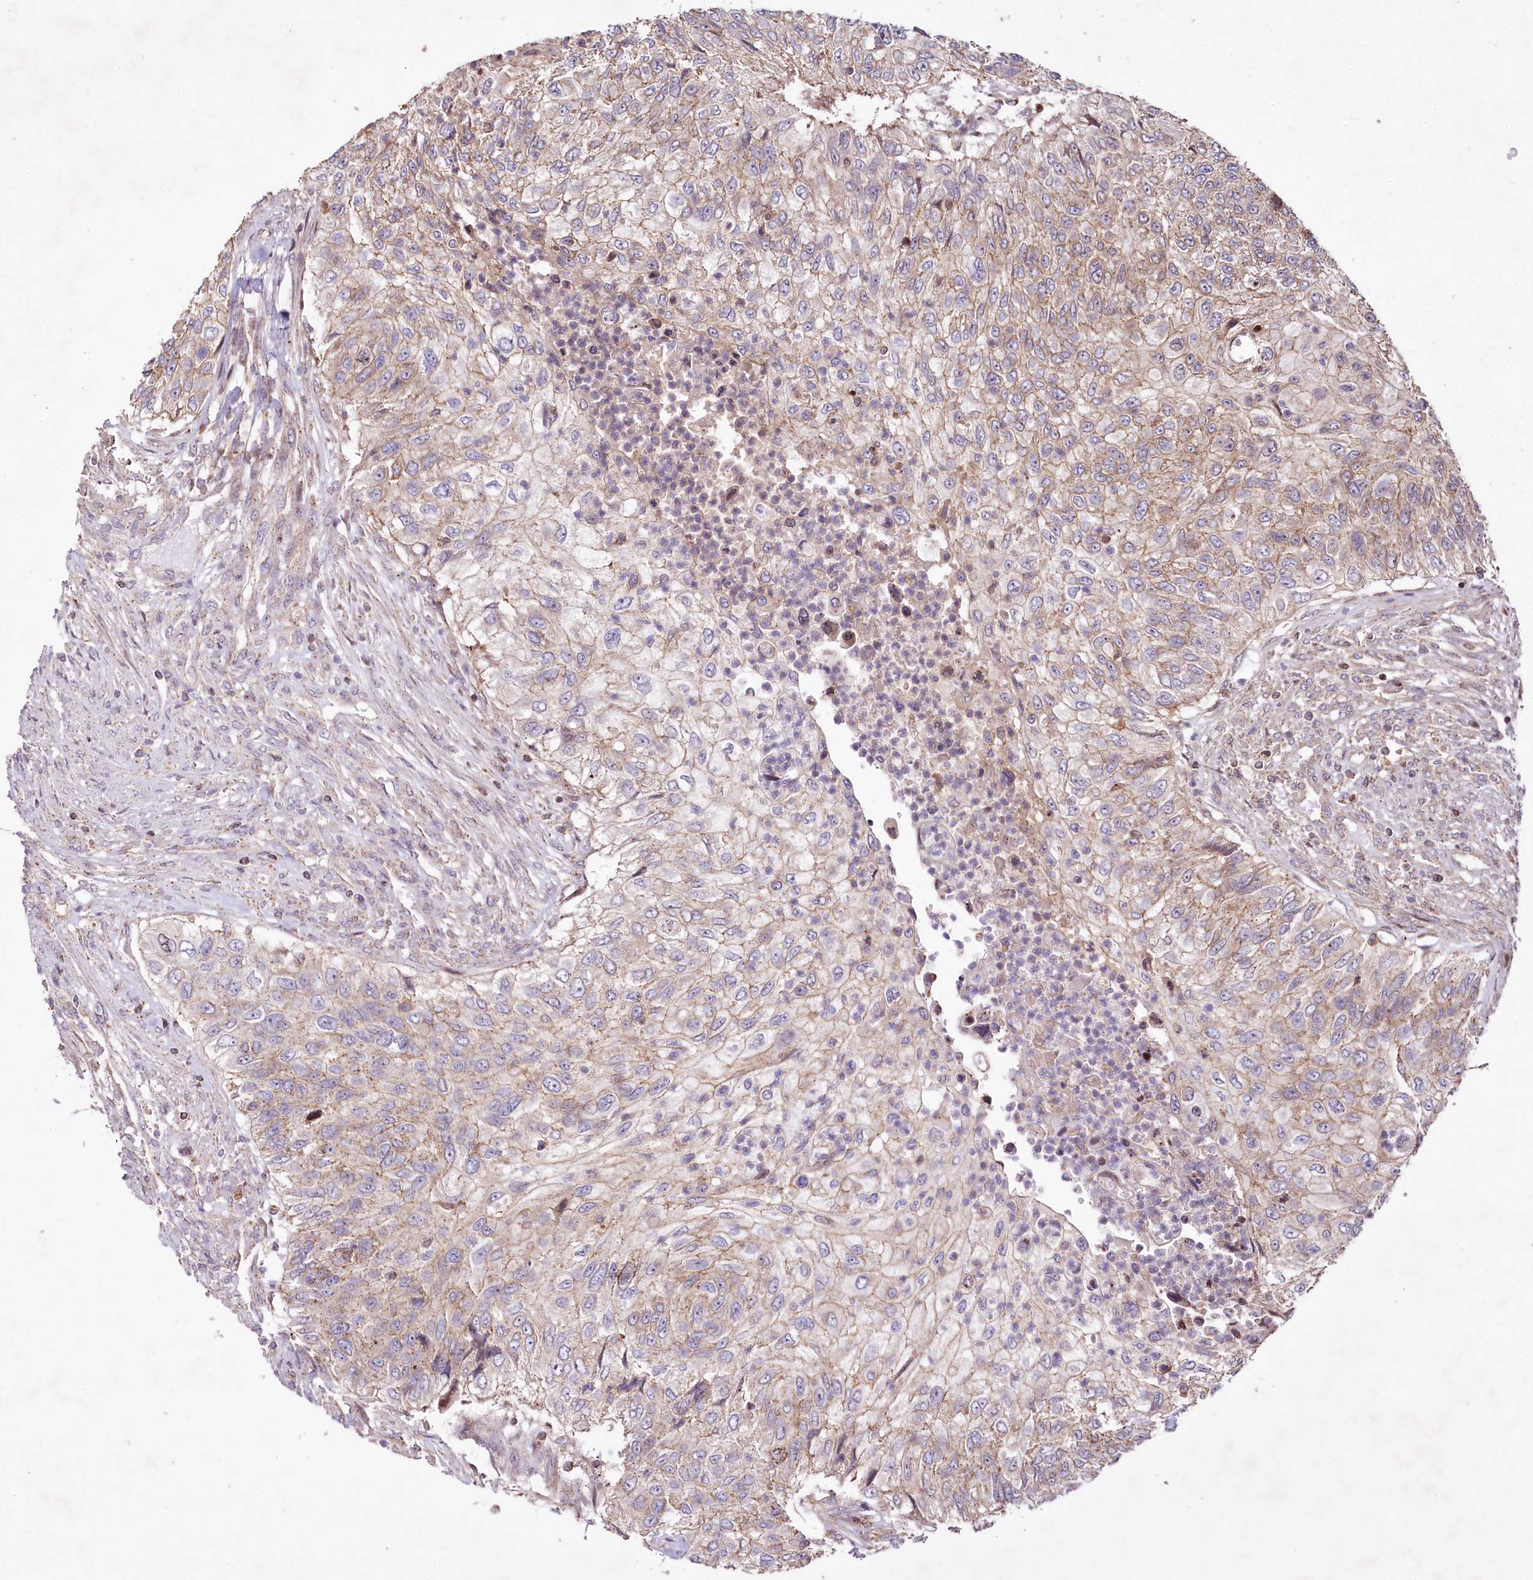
{"staining": {"intensity": "weak", "quantity": "25%-75%", "location": "cytoplasmic/membranous"}, "tissue": "urothelial cancer", "cell_type": "Tumor cells", "image_type": "cancer", "snomed": [{"axis": "morphology", "description": "Urothelial carcinoma, High grade"}, {"axis": "topography", "description": "Urinary bladder"}], "caption": "Urothelial cancer was stained to show a protein in brown. There is low levels of weak cytoplasmic/membranous positivity in about 25%-75% of tumor cells.", "gene": "ZFYVE27", "patient": {"sex": "female", "age": 60}}